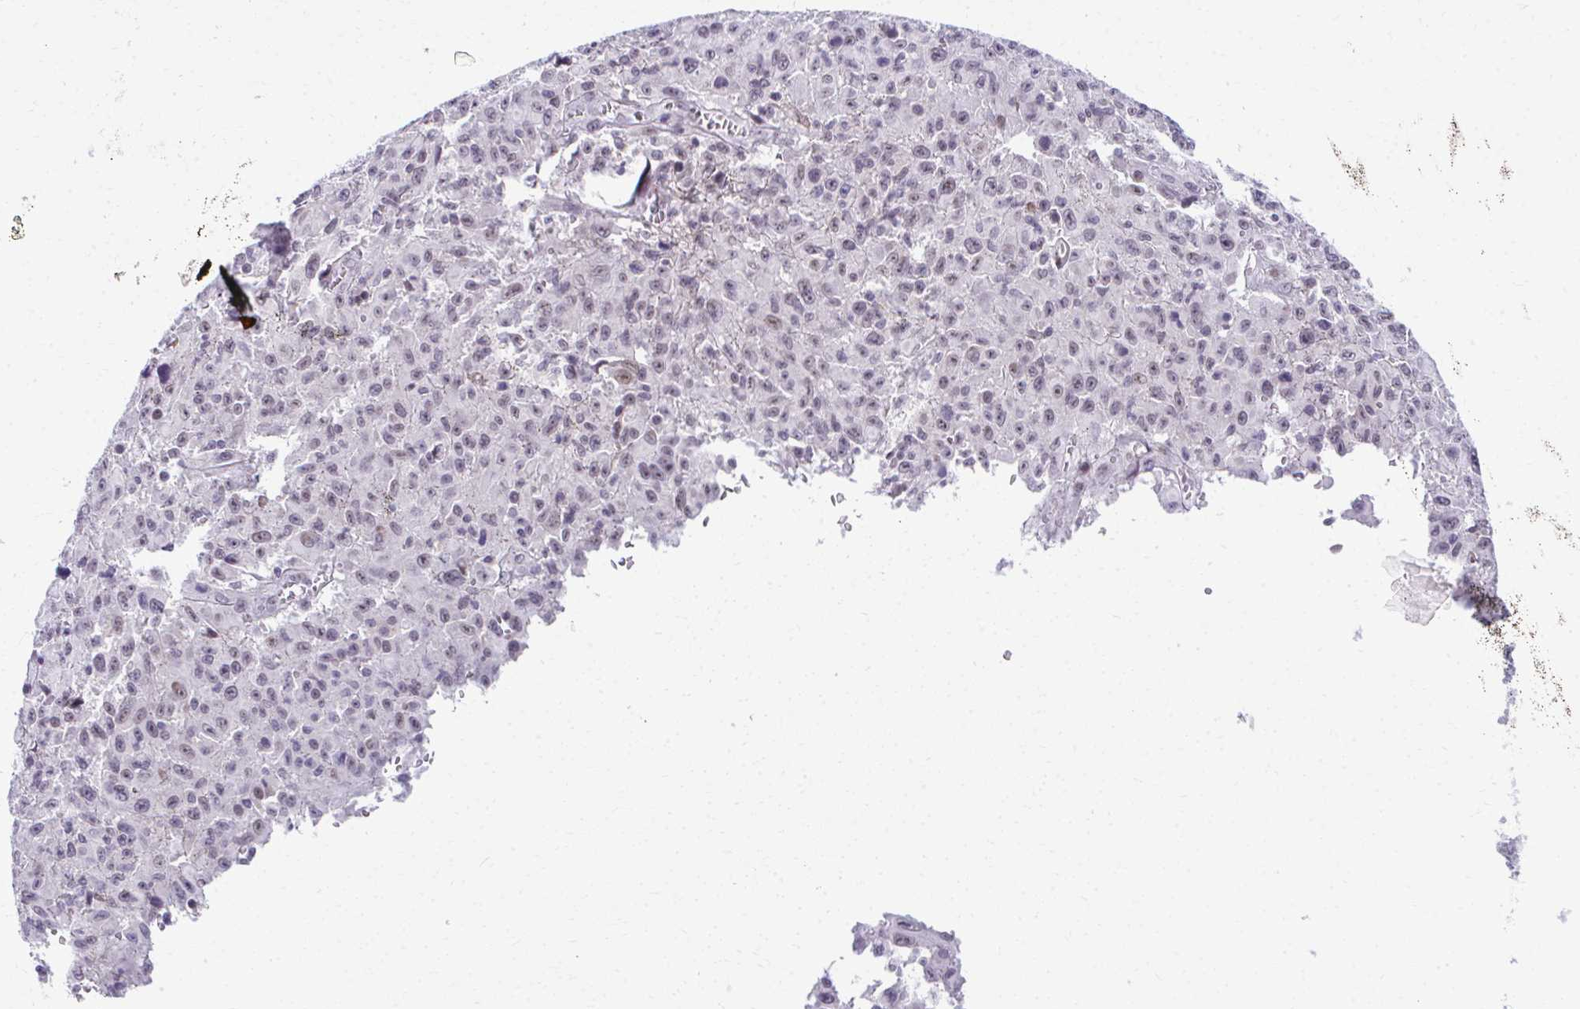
{"staining": {"intensity": "negative", "quantity": "none", "location": "none"}, "tissue": "melanoma", "cell_type": "Tumor cells", "image_type": "cancer", "snomed": [{"axis": "morphology", "description": "Malignant melanoma, NOS"}, {"axis": "topography", "description": "Skin"}], "caption": "Tumor cells show no significant staining in melanoma.", "gene": "MAF1", "patient": {"sex": "male", "age": 46}}